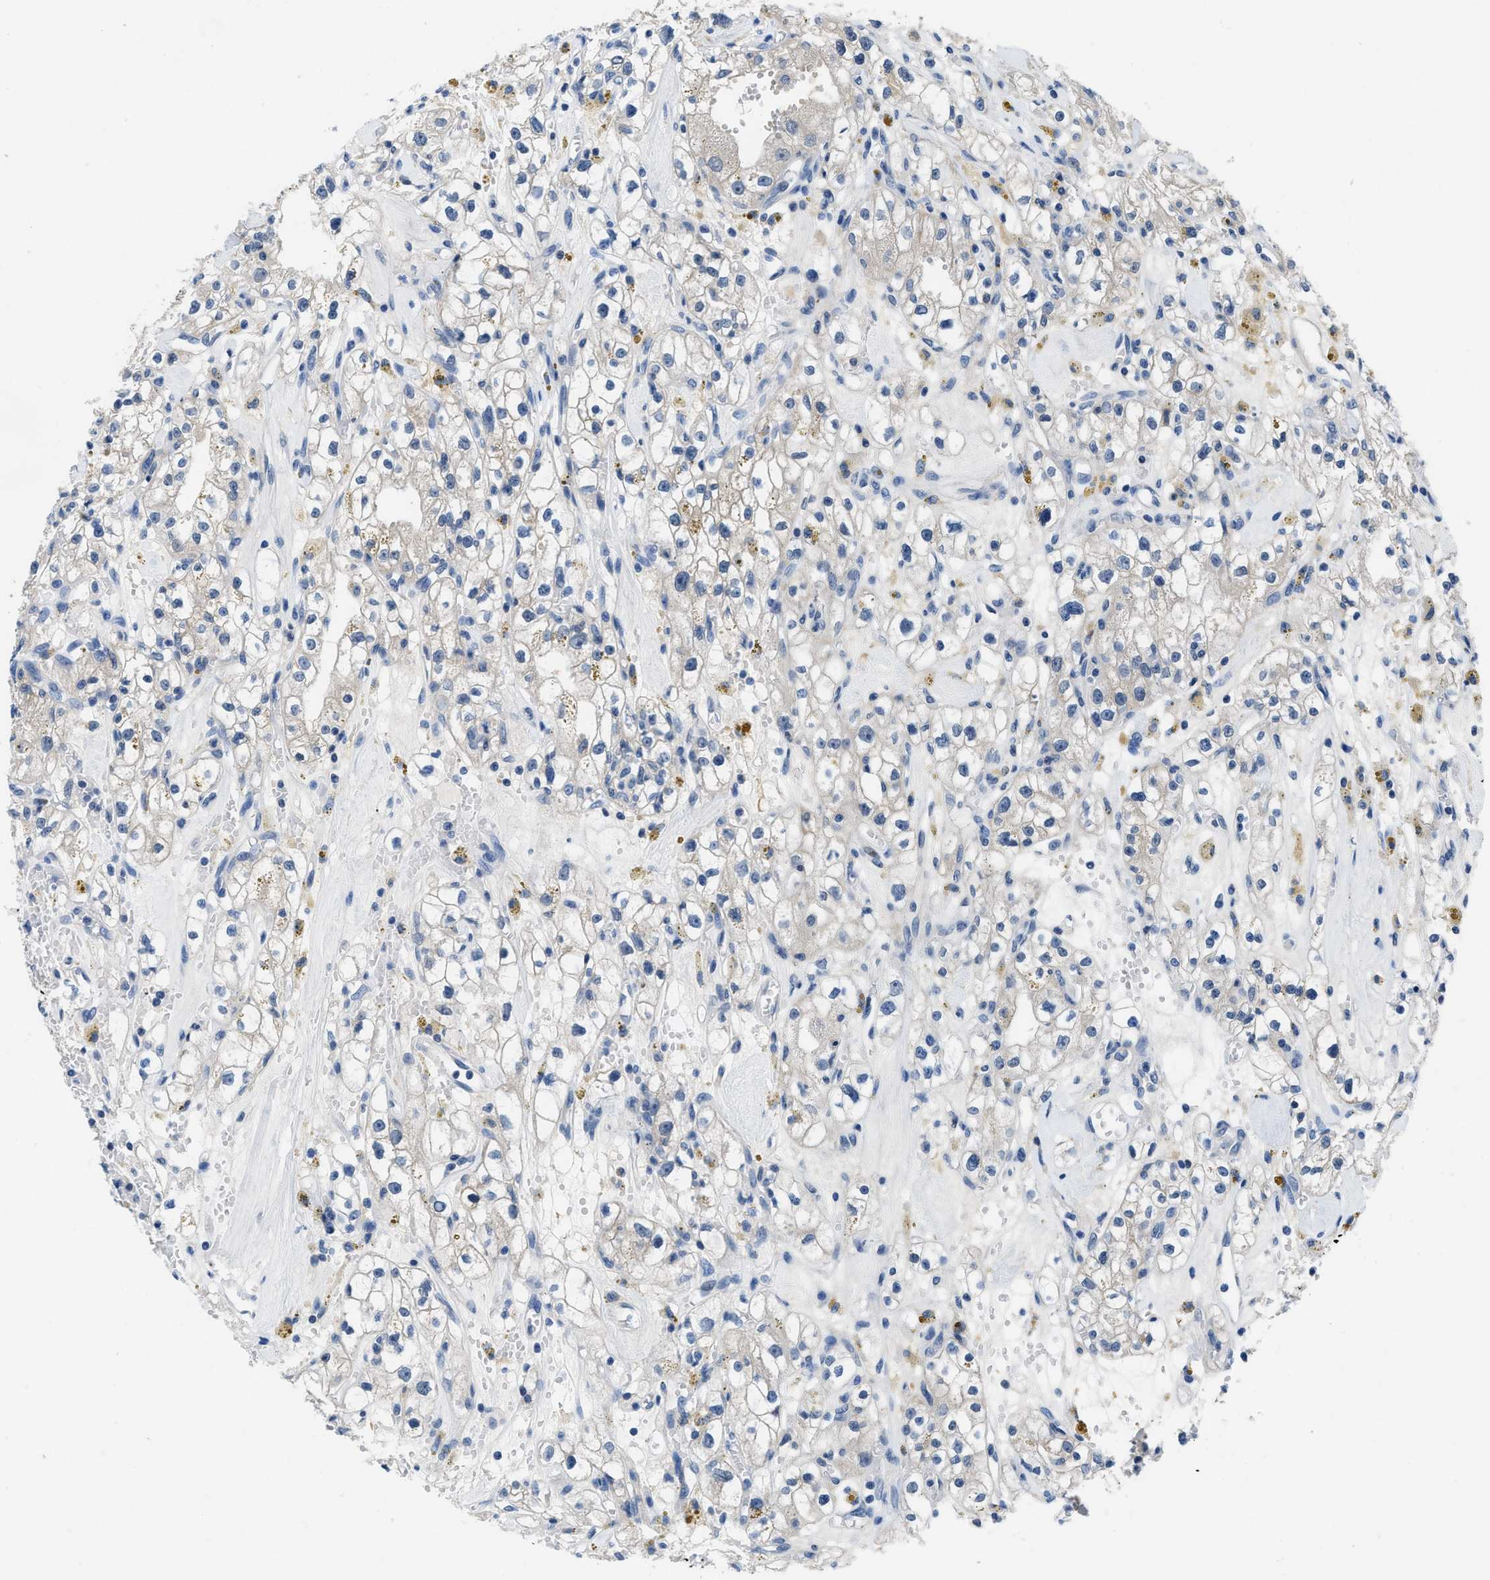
{"staining": {"intensity": "negative", "quantity": "none", "location": "none"}, "tissue": "renal cancer", "cell_type": "Tumor cells", "image_type": "cancer", "snomed": [{"axis": "morphology", "description": "Adenocarcinoma, NOS"}, {"axis": "topography", "description": "Kidney"}], "caption": "Immunohistochemistry of adenocarcinoma (renal) exhibits no staining in tumor cells. (Brightfield microscopy of DAB immunohistochemistry (IHC) at high magnification).", "gene": "NUDT5", "patient": {"sex": "male", "age": 56}}